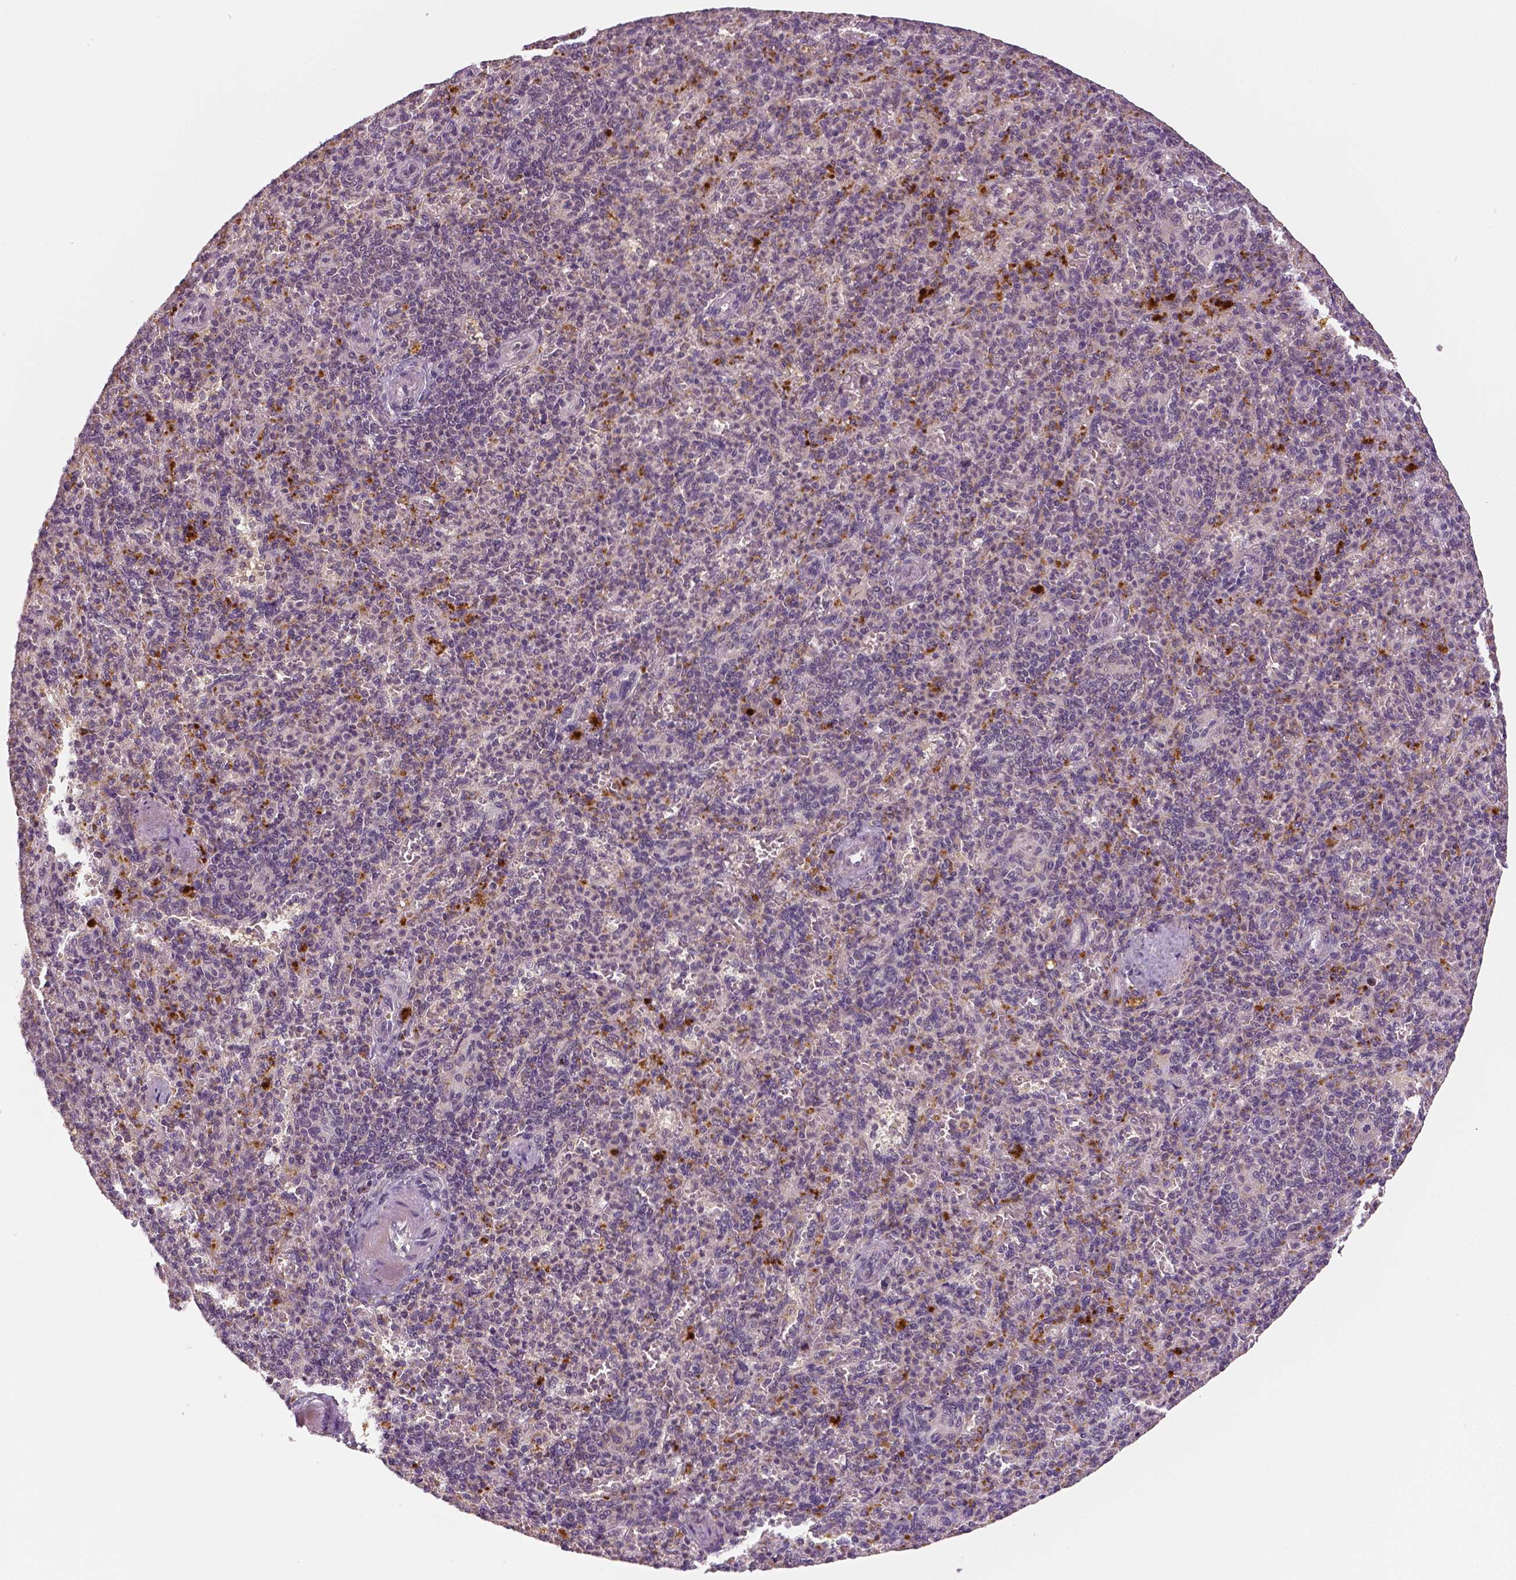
{"staining": {"intensity": "strong", "quantity": "<25%", "location": "nuclear"}, "tissue": "spleen", "cell_type": "Cells in red pulp", "image_type": "normal", "snomed": [{"axis": "morphology", "description": "Normal tissue, NOS"}, {"axis": "topography", "description": "Spleen"}], "caption": "High-magnification brightfield microscopy of normal spleen stained with DAB (3,3'-diaminobenzidine) (brown) and counterstained with hematoxylin (blue). cells in red pulp exhibit strong nuclear staining is present in approximately<25% of cells.", "gene": "MKI67", "patient": {"sex": "female", "age": 74}}